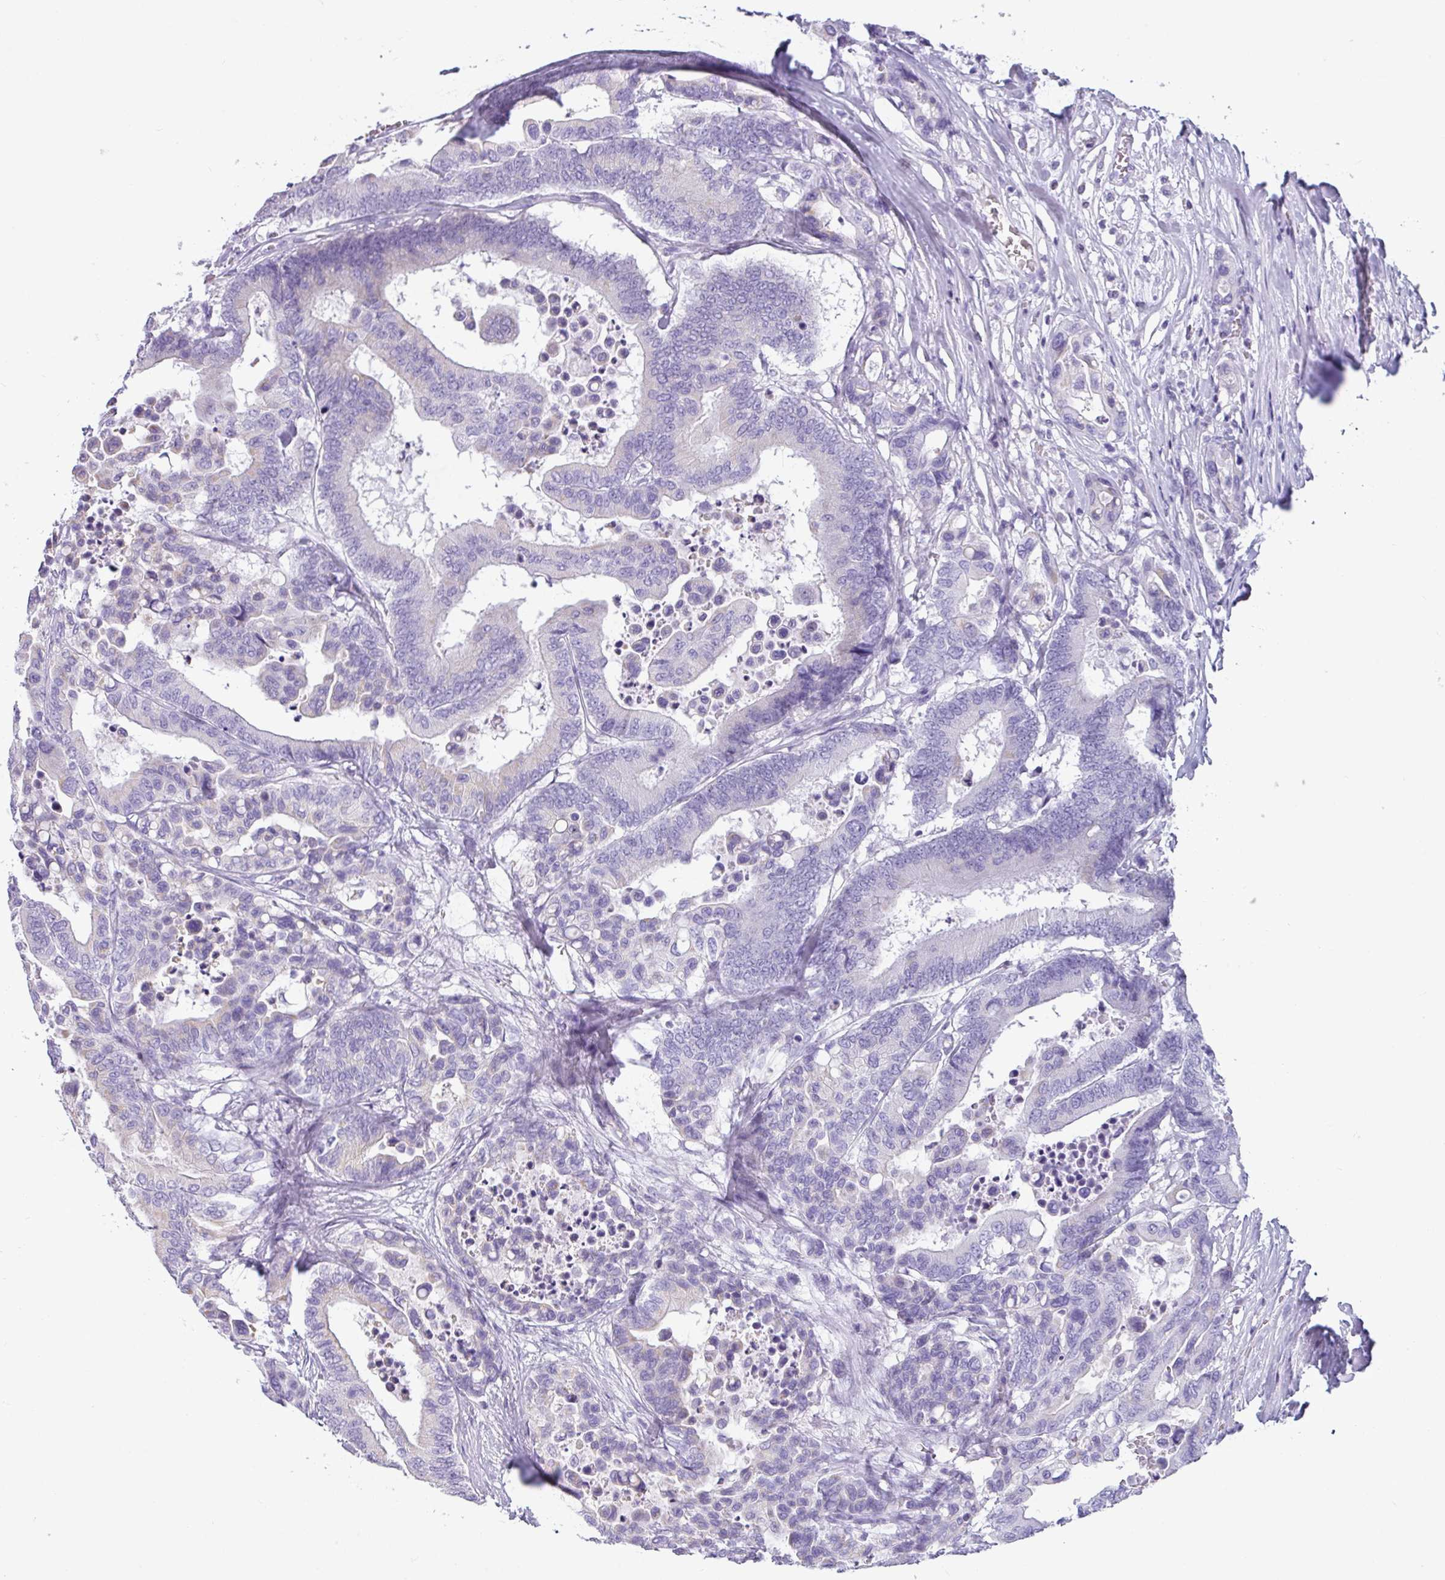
{"staining": {"intensity": "negative", "quantity": "none", "location": "none"}, "tissue": "colorectal cancer", "cell_type": "Tumor cells", "image_type": "cancer", "snomed": [{"axis": "morphology", "description": "Normal tissue, NOS"}, {"axis": "morphology", "description": "Adenocarcinoma, NOS"}, {"axis": "topography", "description": "Colon"}], "caption": "Immunohistochemistry (IHC) image of colorectal cancer stained for a protein (brown), which exhibits no positivity in tumor cells.", "gene": "VCY1B", "patient": {"sex": "male", "age": 82}}